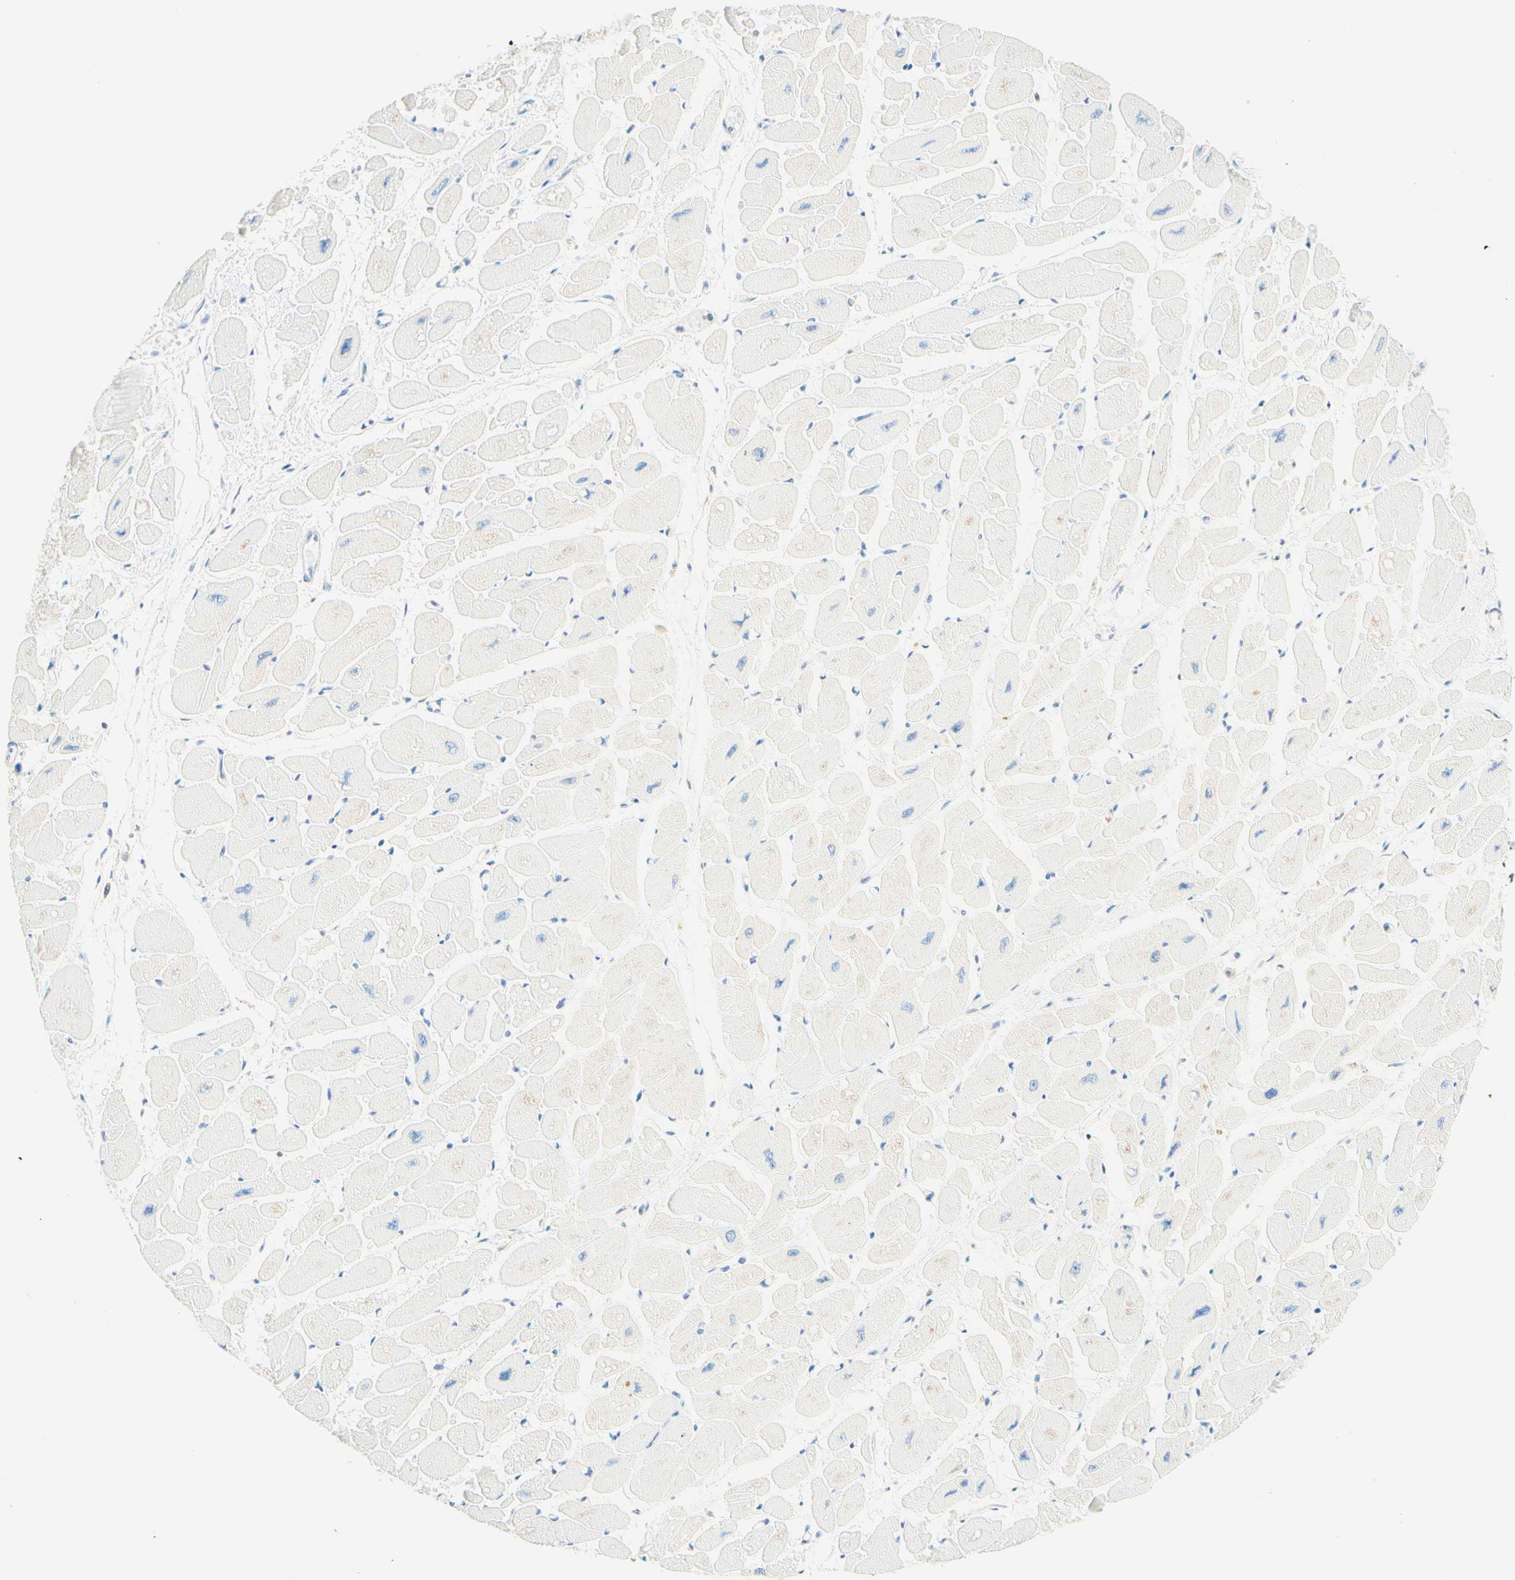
{"staining": {"intensity": "negative", "quantity": "none", "location": "none"}, "tissue": "heart muscle", "cell_type": "Cardiomyocytes", "image_type": "normal", "snomed": [{"axis": "morphology", "description": "Normal tissue, NOS"}, {"axis": "topography", "description": "Heart"}], "caption": "The photomicrograph reveals no significant staining in cardiomyocytes of heart muscle. (IHC, brightfield microscopy, high magnification).", "gene": "LAT", "patient": {"sex": "female", "age": 54}}